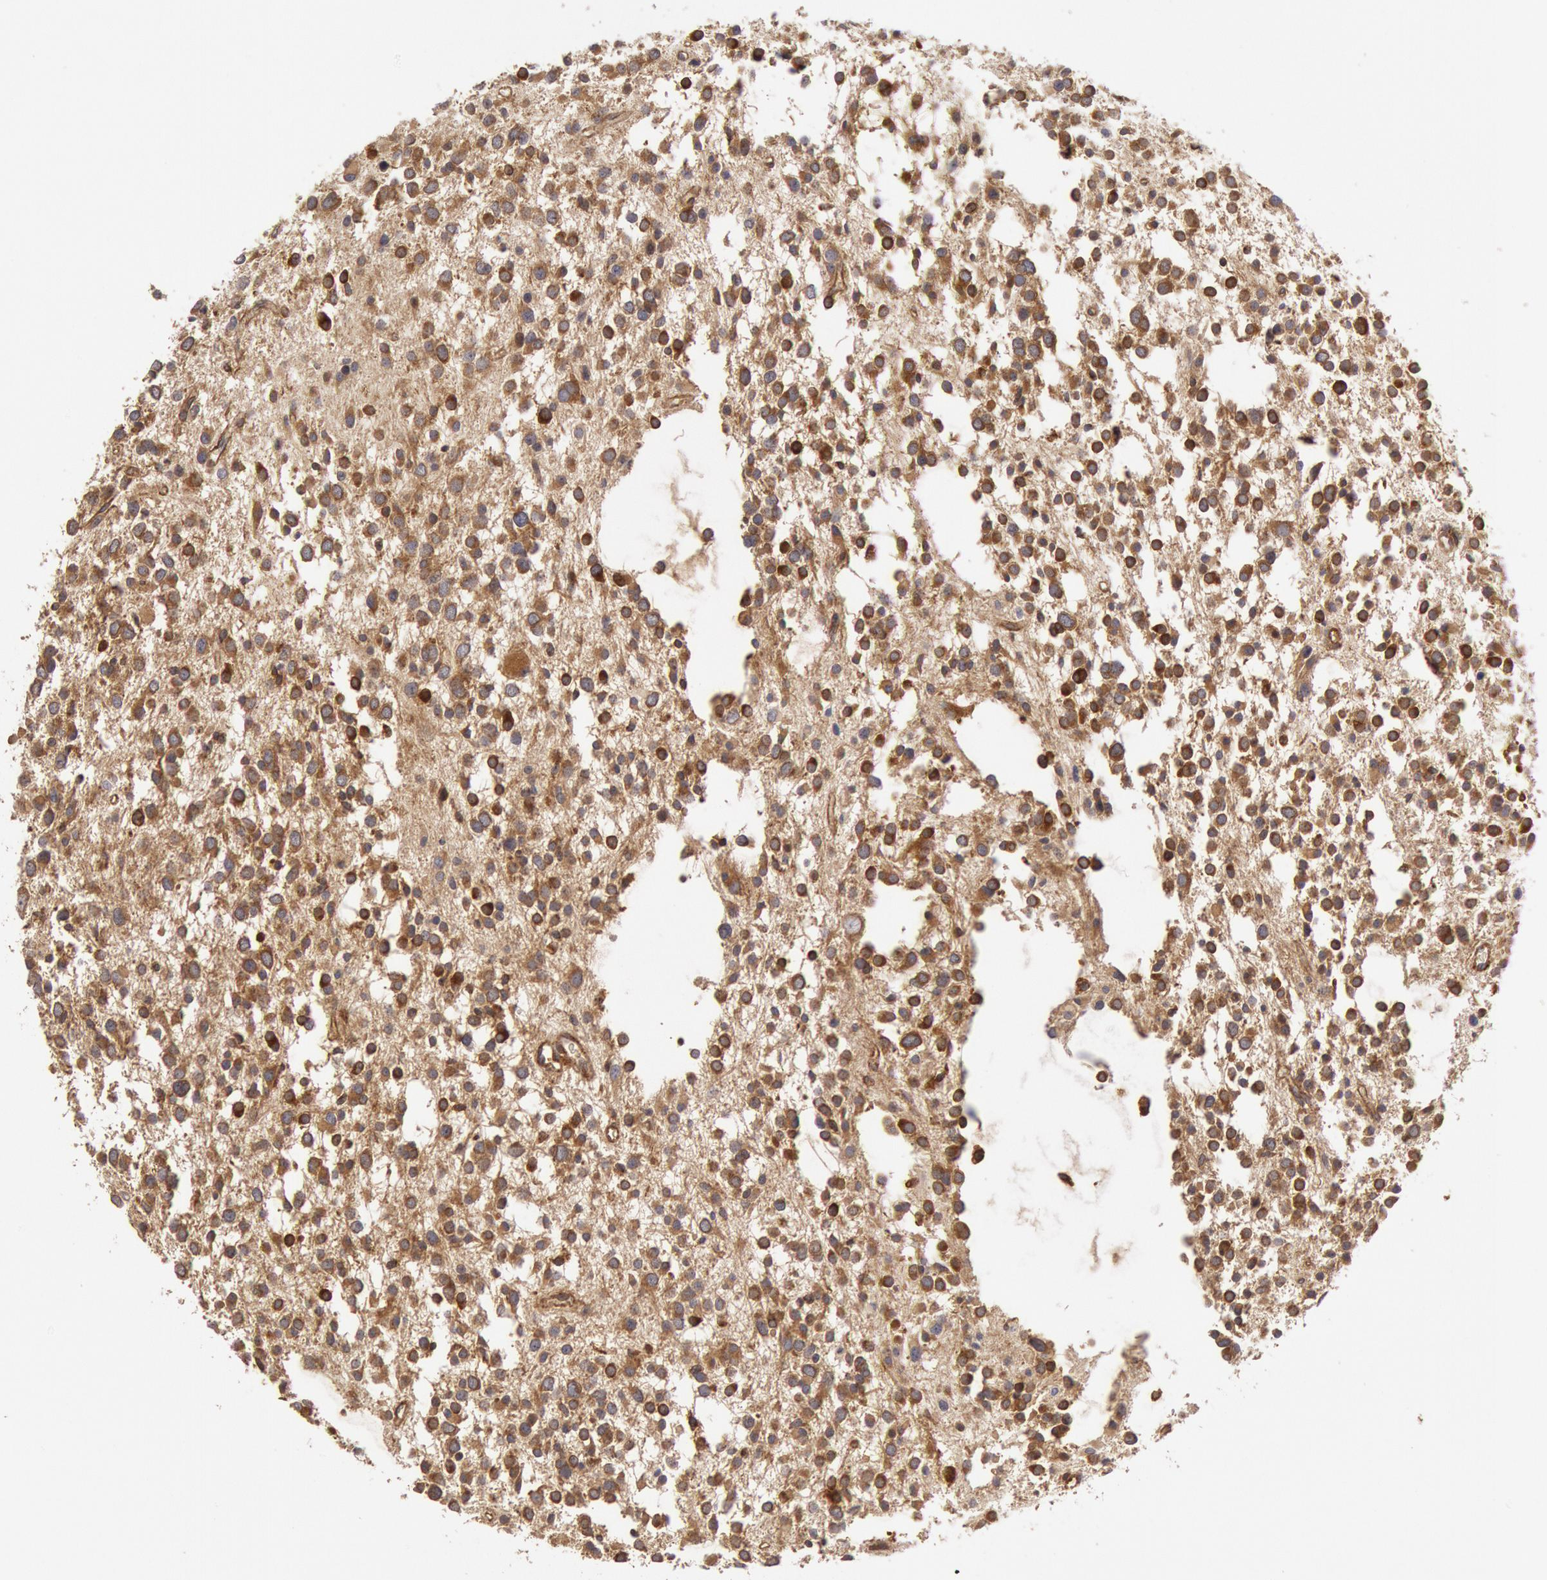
{"staining": {"intensity": "moderate", "quantity": "25%-75%", "location": "cytoplasmic/membranous"}, "tissue": "glioma", "cell_type": "Tumor cells", "image_type": "cancer", "snomed": [{"axis": "morphology", "description": "Glioma, malignant, Low grade"}, {"axis": "topography", "description": "Brain"}], "caption": "The immunohistochemical stain shows moderate cytoplasmic/membranous expression in tumor cells of low-grade glioma (malignant) tissue.", "gene": "PIK3R1", "patient": {"sex": "female", "age": 36}}